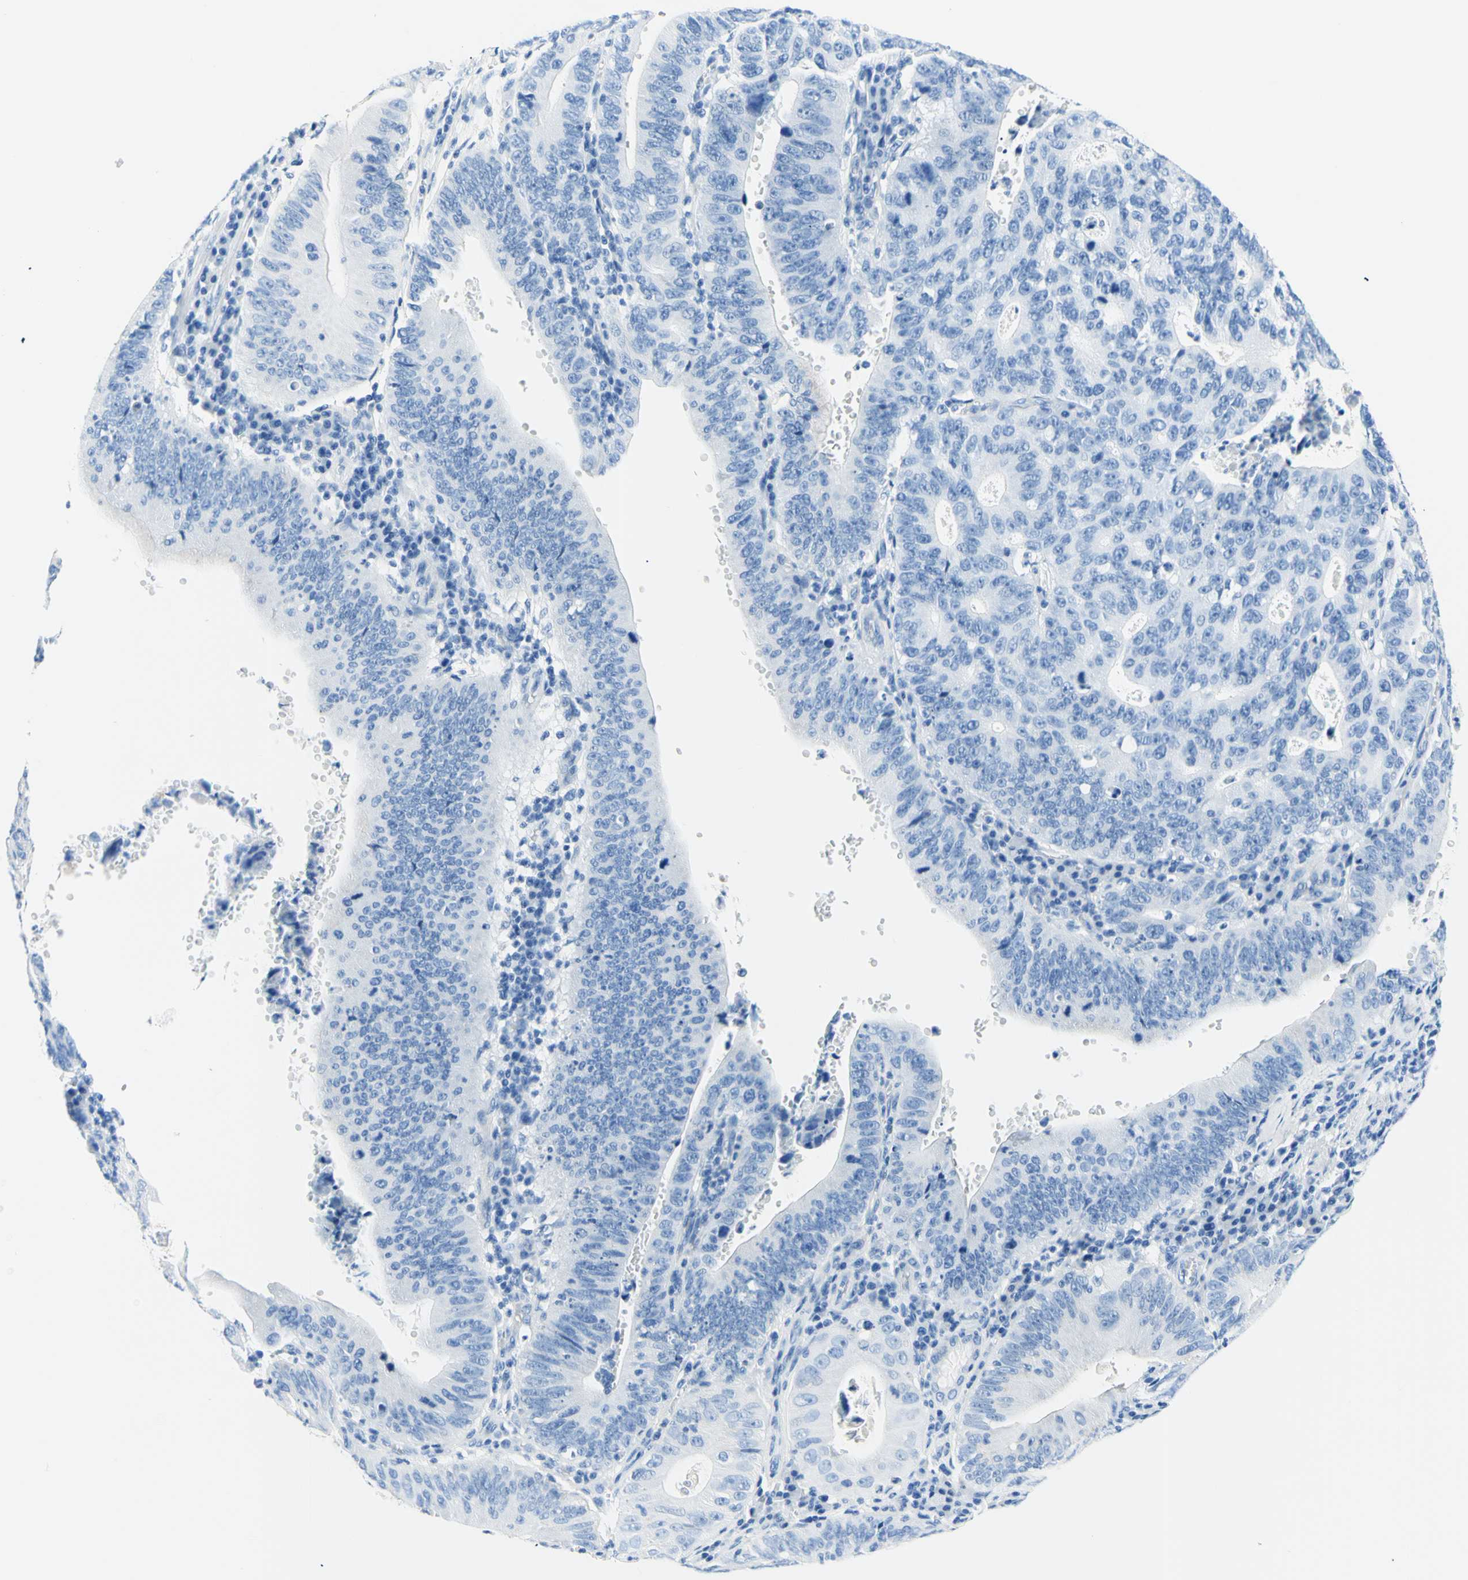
{"staining": {"intensity": "negative", "quantity": "none", "location": "none"}, "tissue": "stomach cancer", "cell_type": "Tumor cells", "image_type": "cancer", "snomed": [{"axis": "morphology", "description": "Adenocarcinoma, NOS"}, {"axis": "topography", "description": "Stomach"}], "caption": "Immunohistochemistry of adenocarcinoma (stomach) shows no expression in tumor cells.", "gene": "MYH2", "patient": {"sex": "male", "age": 59}}